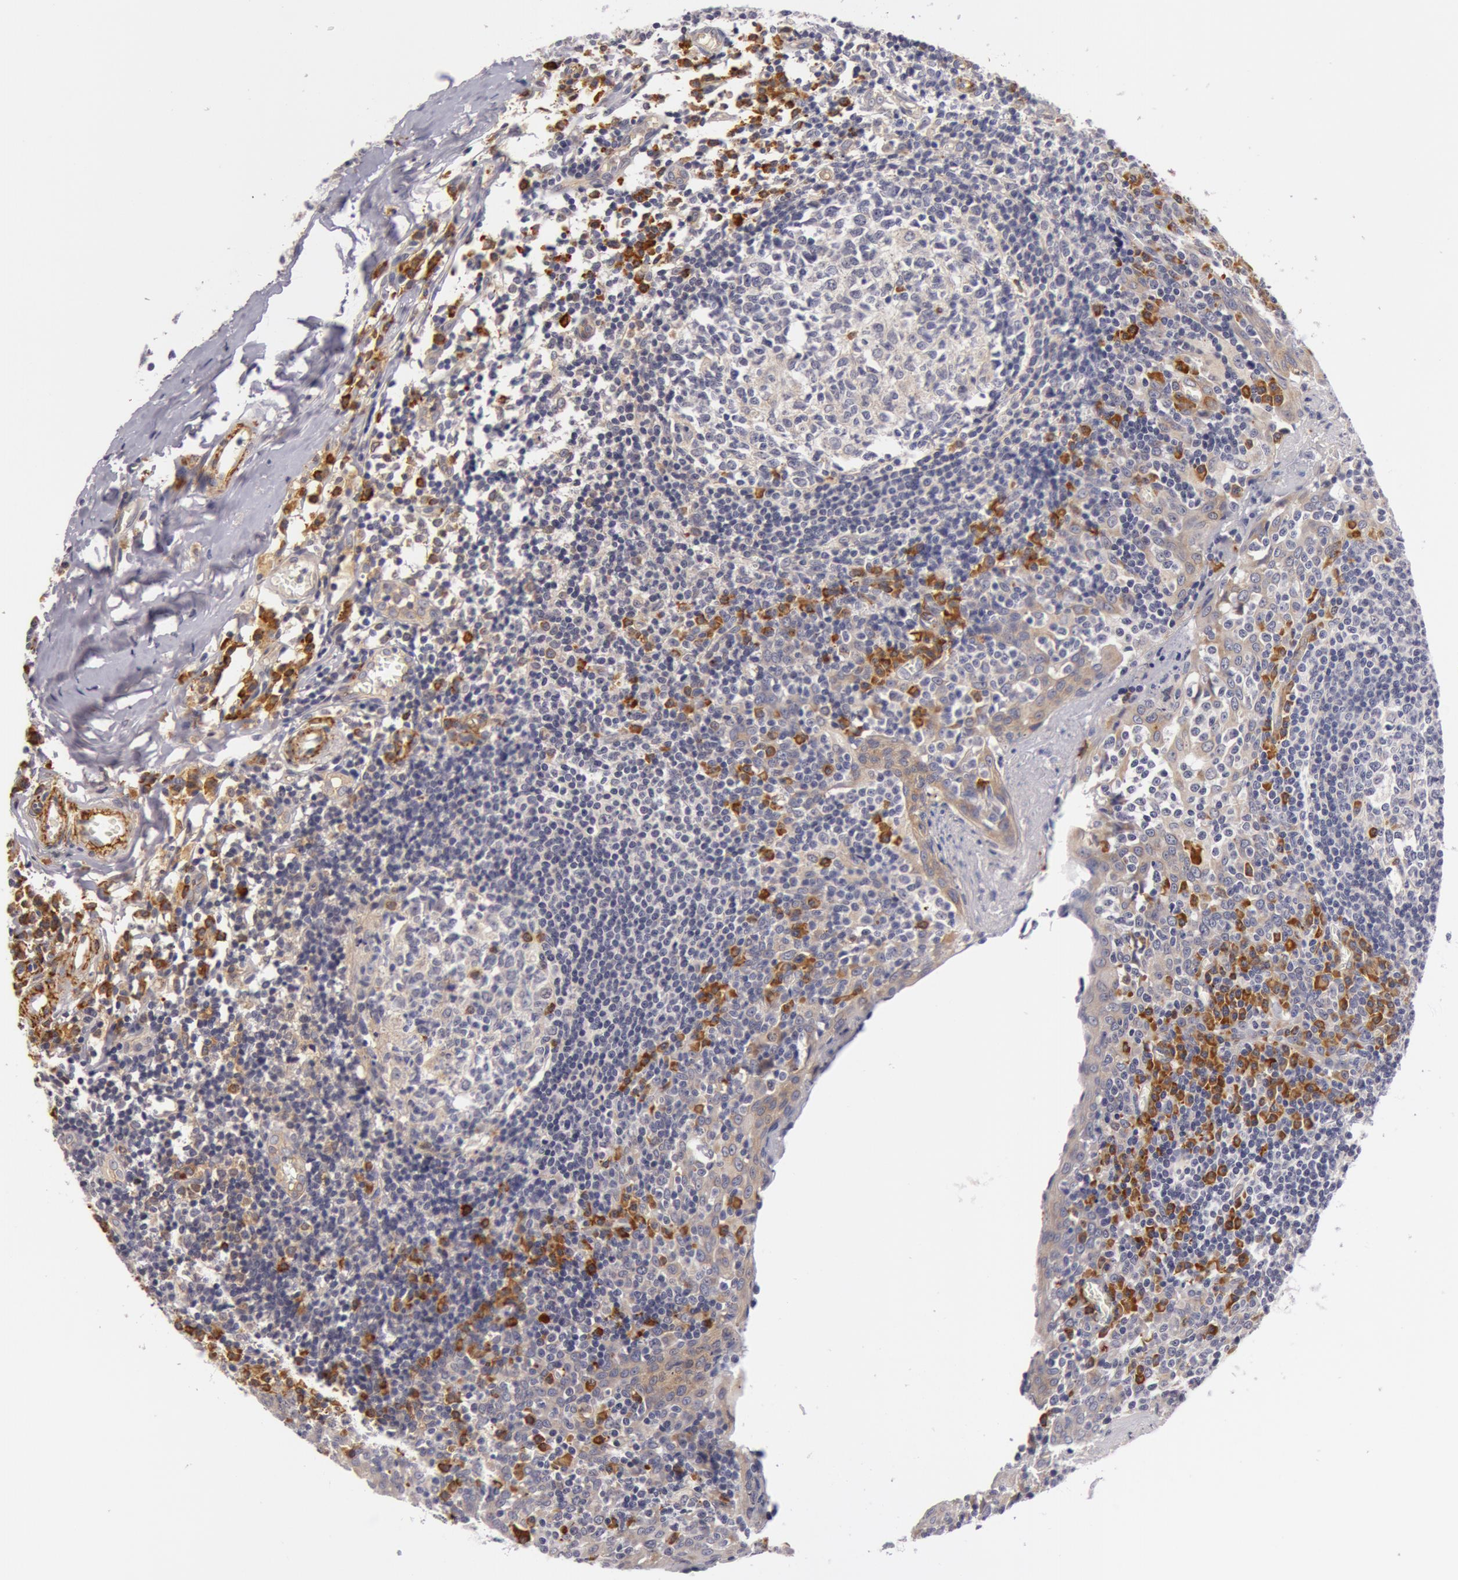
{"staining": {"intensity": "strong", "quantity": "<25%", "location": "cytoplasmic/membranous"}, "tissue": "tonsil", "cell_type": "Germinal center cells", "image_type": "normal", "snomed": [{"axis": "morphology", "description": "Normal tissue, NOS"}, {"axis": "topography", "description": "Tonsil"}], "caption": "Normal tonsil exhibits strong cytoplasmic/membranous expression in about <25% of germinal center cells, visualized by immunohistochemistry. The staining is performed using DAB (3,3'-diaminobenzidine) brown chromogen to label protein expression. The nuclei are counter-stained blue using hematoxylin.", "gene": "IL23A", "patient": {"sex": "female", "age": 41}}